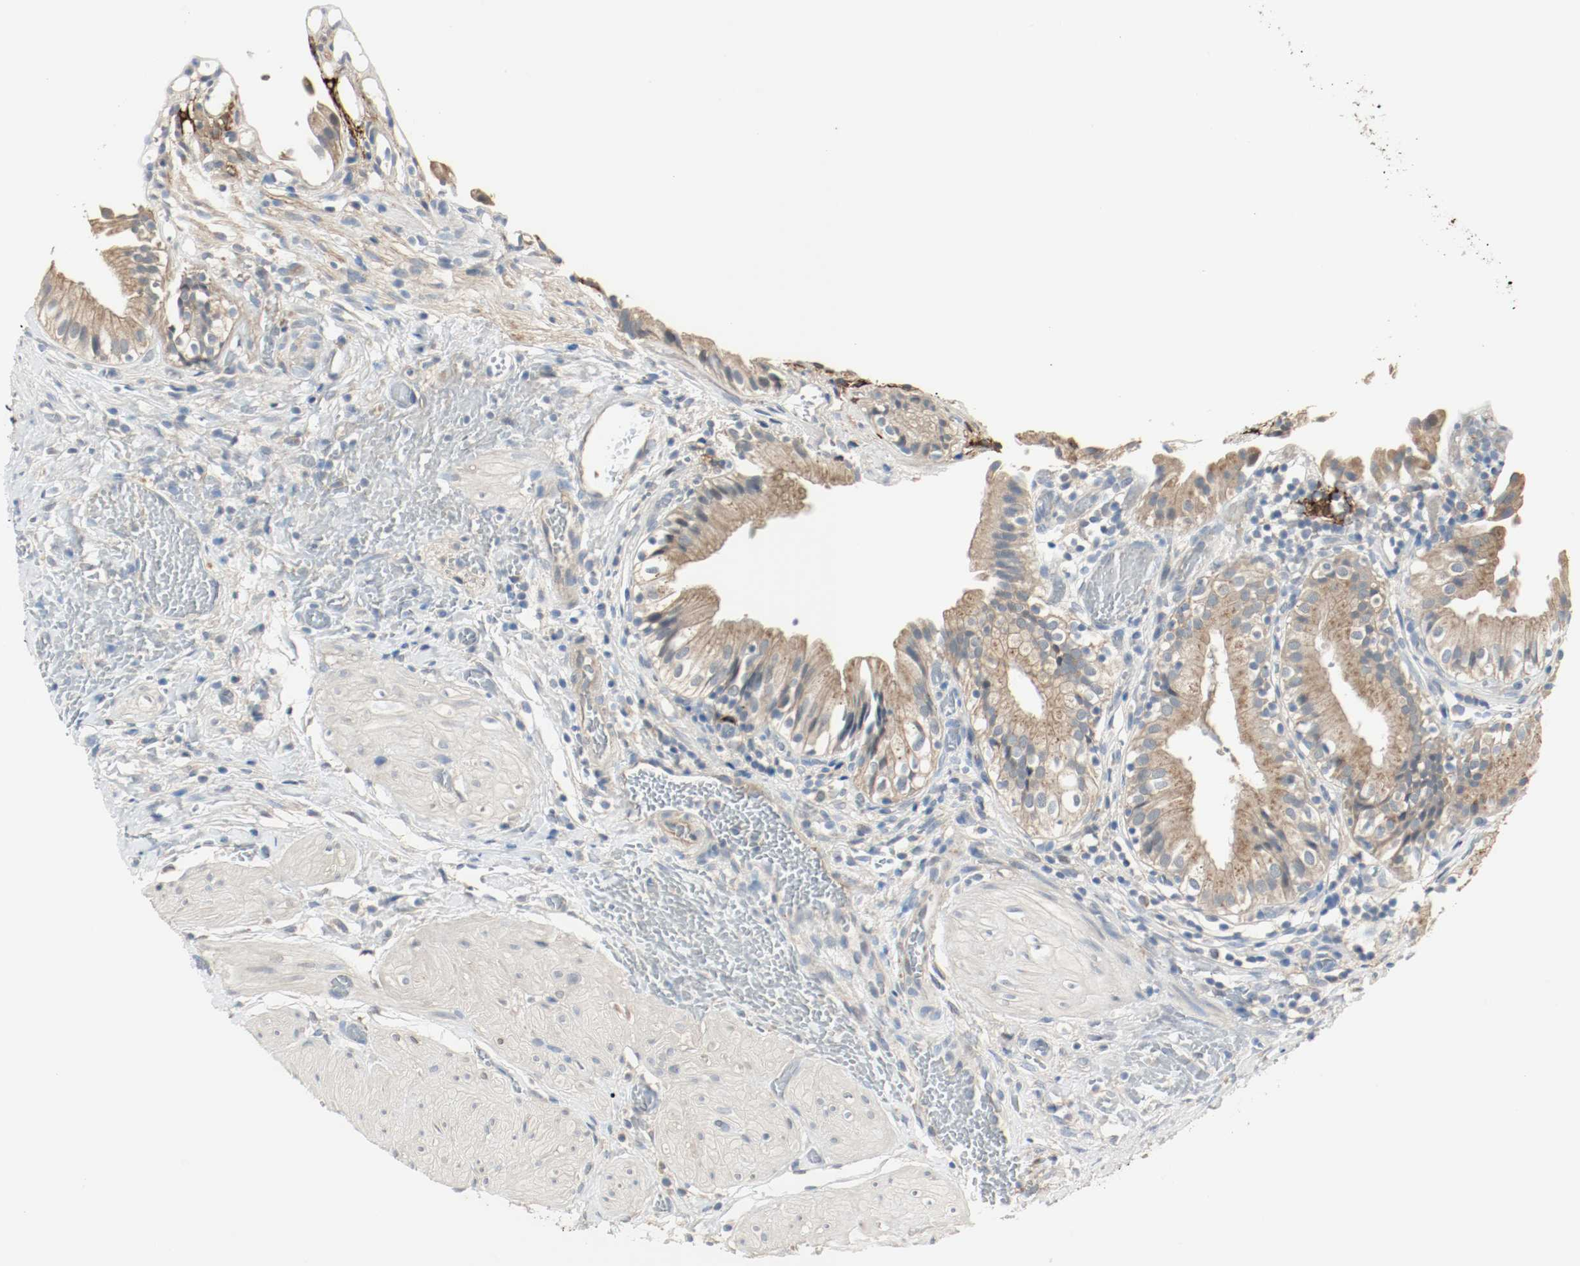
{"staining": {"intensity": "weak", "quantity": ">75%", "location": "cytoplasmic/membranous"}, "tissue": "gallbladder", "cell_type": "Glandular cells", "image_type": "normal", "snomed": [{"axis": "morphology", "description": "Normal tissue, NOS"}, {"axis": "topography", "description": "Gallbladder"}], "caption": "Glandular cells show low levels of weak cytoplasmic/membranous positivity in about >75% of cells in unremarkable gallbladder. (DAB IHC, brown staining for protein, blue staining for nuclei).", "gene": "MELTF", "patient": {"sex": "male", "age": 65}}